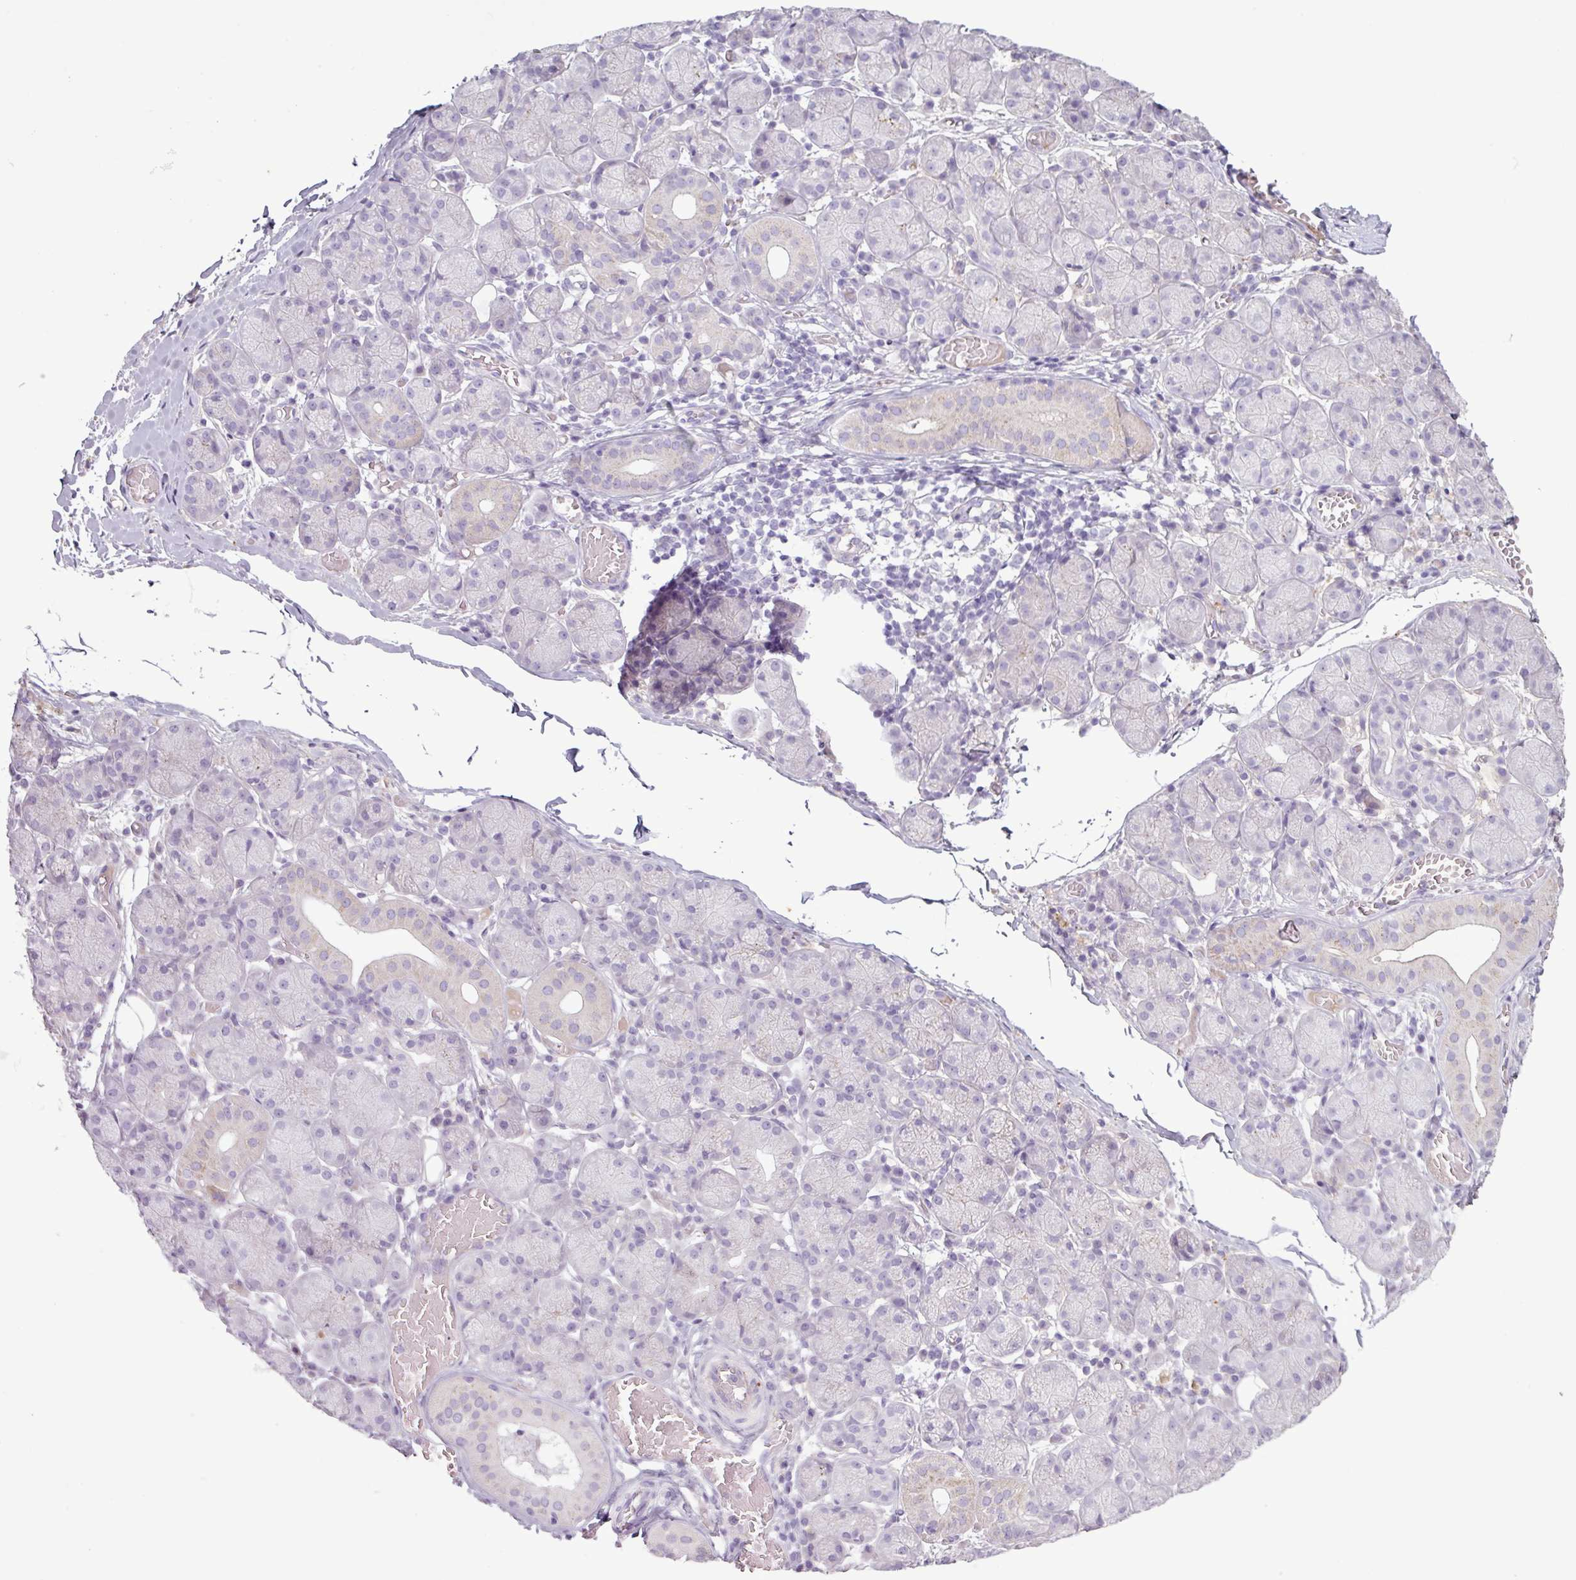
{"staining": {"intensity": "negative", "quantity": "none", "location": "none"}, "tissue": "salivary gland", "cell_type": "Glandular cells", "image_type": "normal", "snomed": [{"axis": "morphology", "description": "Normal tissue, NOS"}, {"axis": "topography", "description": "Salivary gland"}], "caption": "This histopathology image is of normal salivary gland stained with immunohistochemistry to label a protein in brown with the nuclei are counter-stained blue. There is no expression in glandular cells.", "gene": "C4A", "patient": {"sex": "female", "age": 24}}